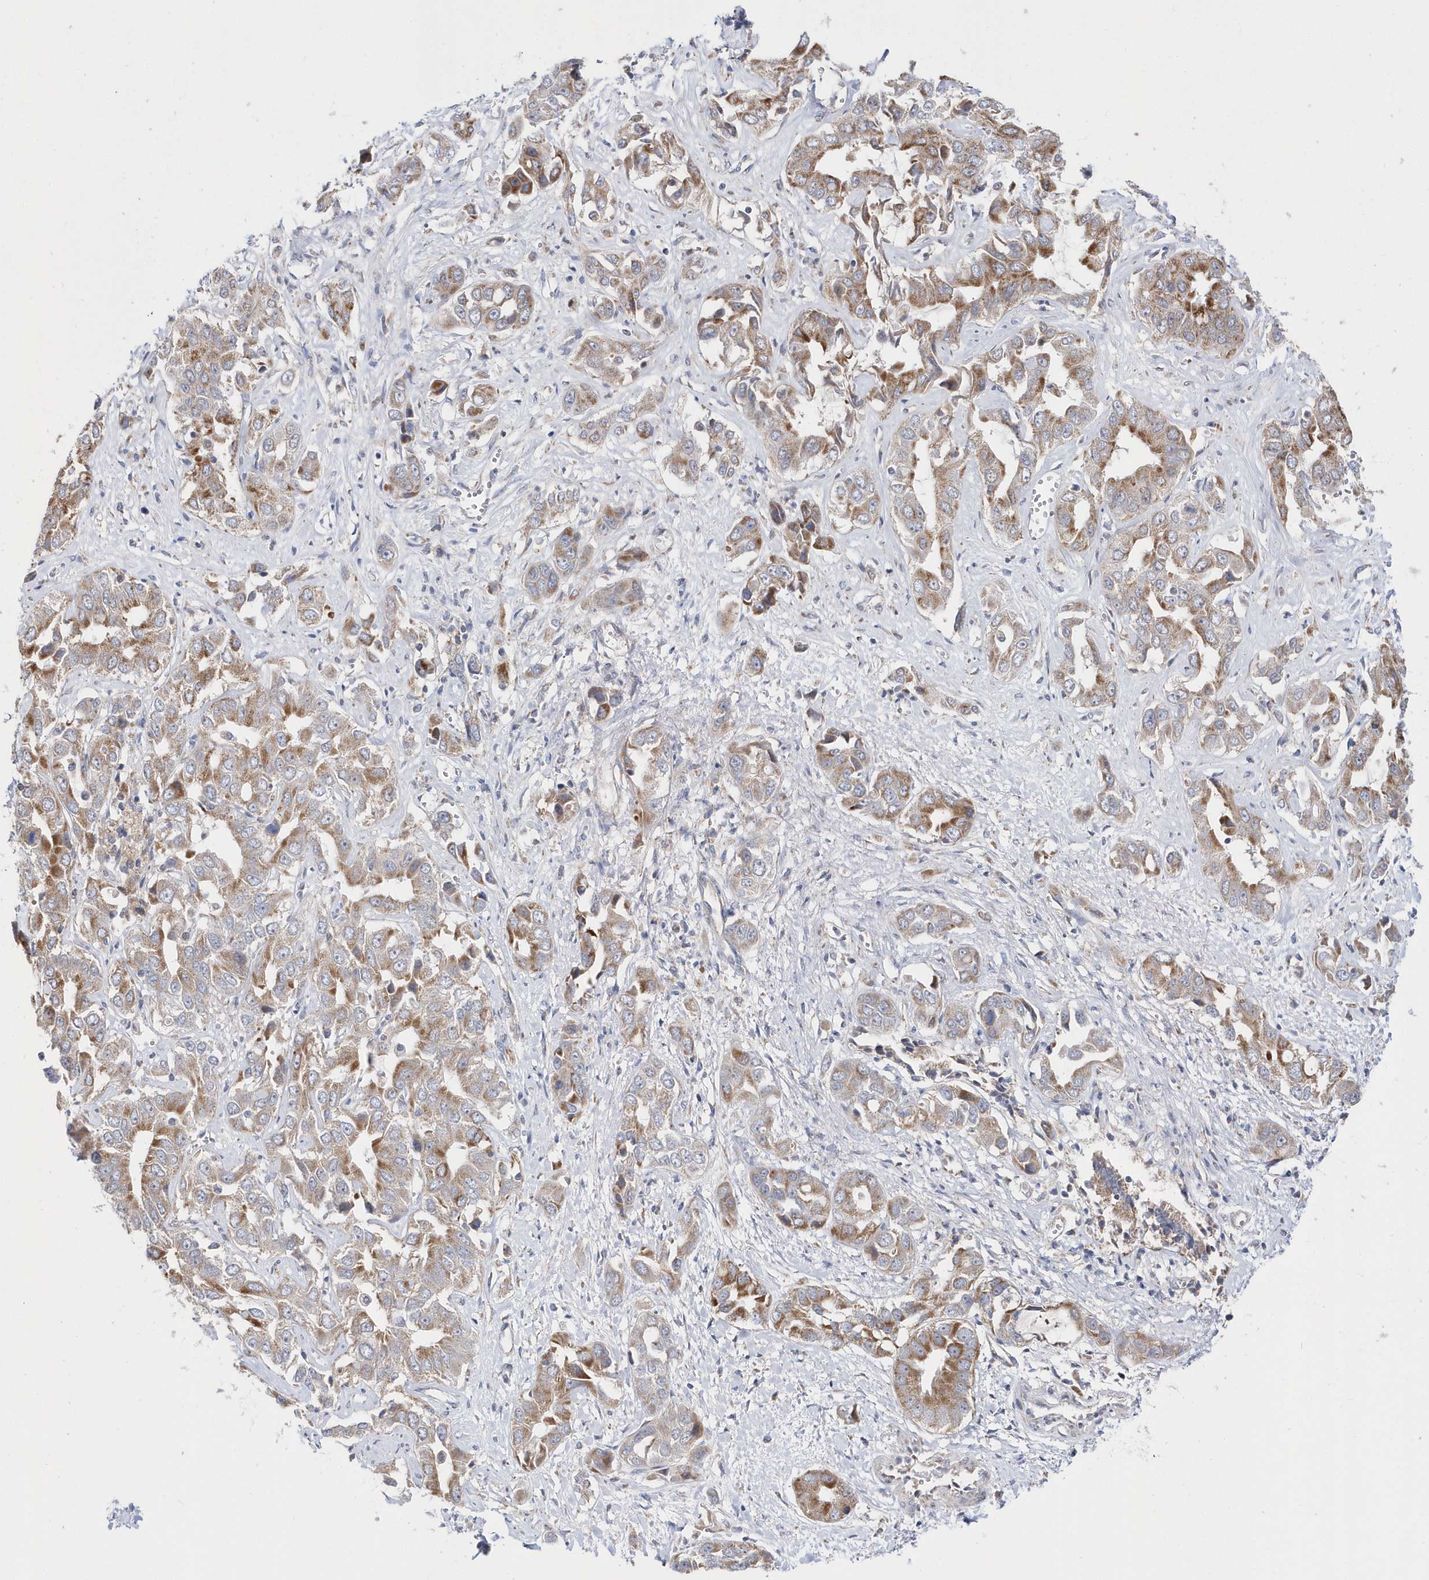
{"staining": {"intensity": "moderate", "quantity": ">75%", "location": "cytoplasmic/membranous"}, "tissue": "liver cancer", "cell_type": "Tumor cells", "image_type": "cancer", "snomed": [{"axis": "morphology", "description": "Cholangiocarcinoma"}, {"axis": "topography", "description": "Liver"}], "caption": "Tumor cells demonstrate medium levels of moderate cytoplasmic/membranous expression in approximately >75% of cells in human liver cholangiocarcinoma.", "gene": "SPATA5", "patient": {"sex": "female", "age": 52}}